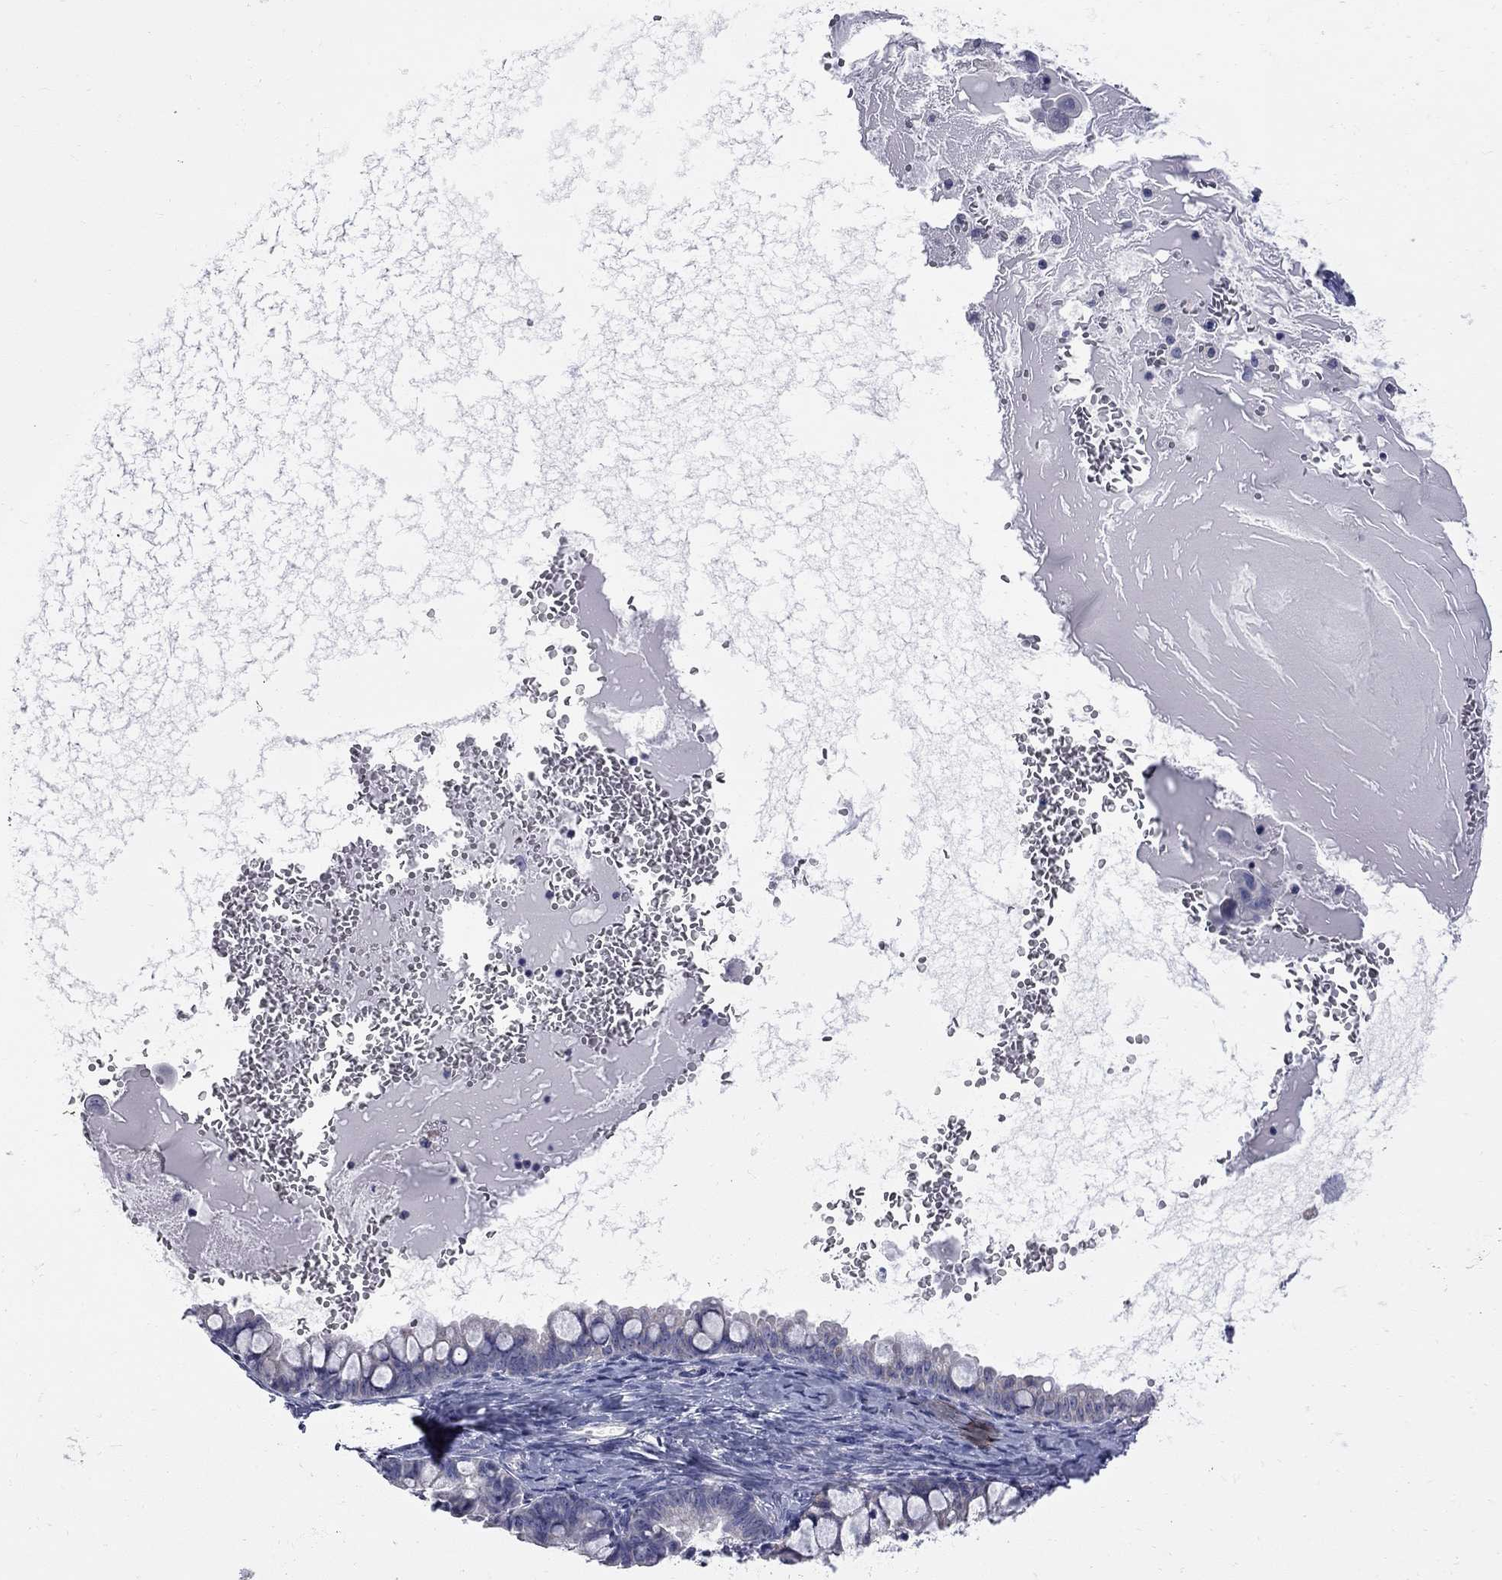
{"staining": {"intensity": "negative", "quantity": "none", "location": "none"}, "tissue": "ovarian cancer", "cell_type": "Tumor cells", "image_type": "cancer", "snomed": [{"axis": "morphology", "description": "Cystadenocarcinoma, mucinous, NOS"}, {"axis": "topography", "description": "Ovary"}], "caption": "Ovarian mucinous cystadenocarcinoma was stained to show a protein in brown. There is no significant staining in tumor cells. Nuclei are stained in blue.", "gene": "ABCB4", "patient": {"sex": "female", "age": 63}}